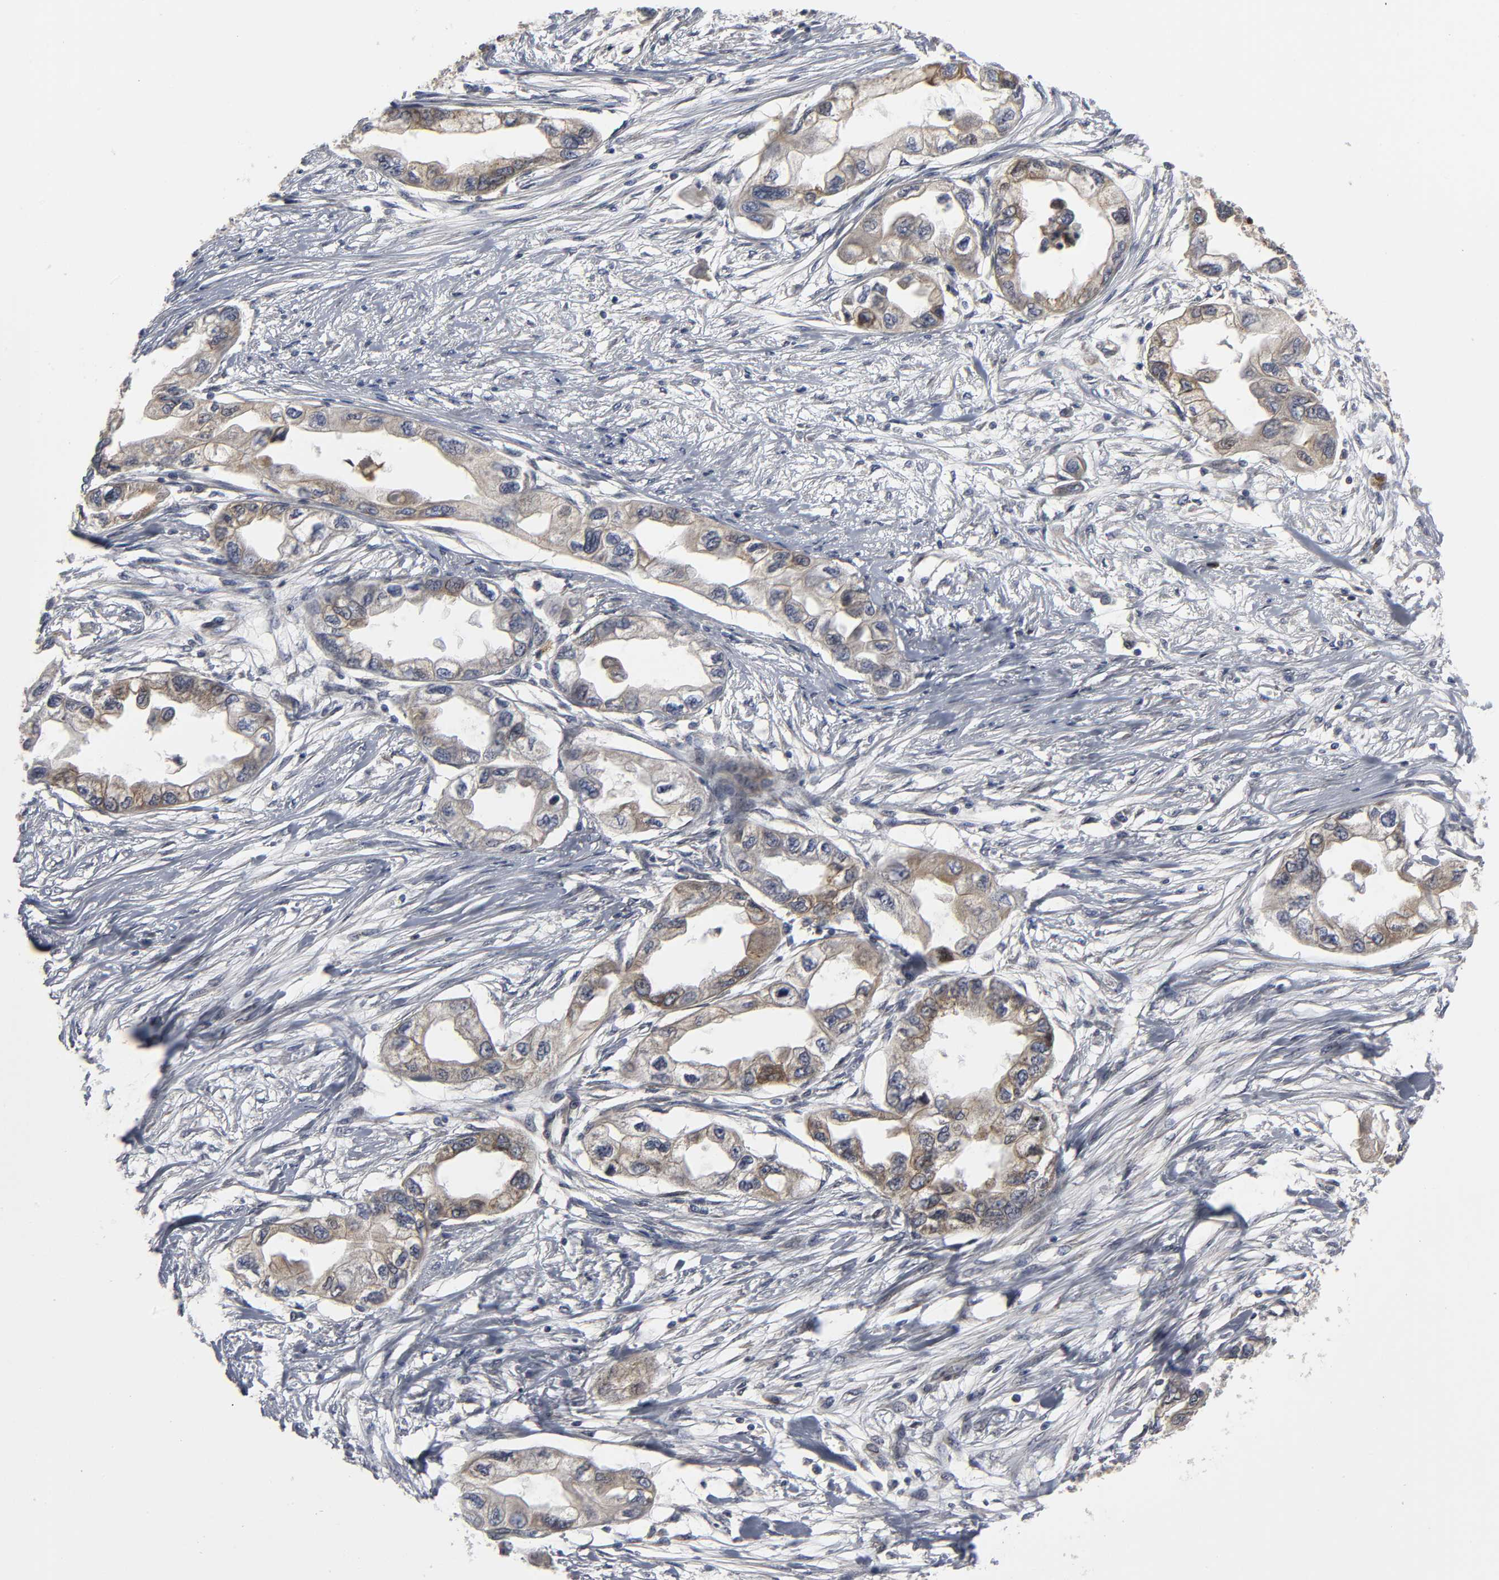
{"staining": {"intensity": "moderate", "quantity": "25%-75%", "location": "cytoplasmic/membranous"}, "tissue": "endometrial cancer", "cell_type": "Tumor cells", "image_type": "cancer", "snomed": [{"axis": "morphology", "description": "Adenocarcinoma, NOS"}, {"axis": "topography", "description": "Endometrium"}], "caption": "A micrograph of human endometrial cancer (adenocarcinoma) stained for a protein reveals moderate cytoplasmic/membranous brown staining in tumor cells.", "gene": "ASB6", "patient": {"sex": "female", "age": 67}}